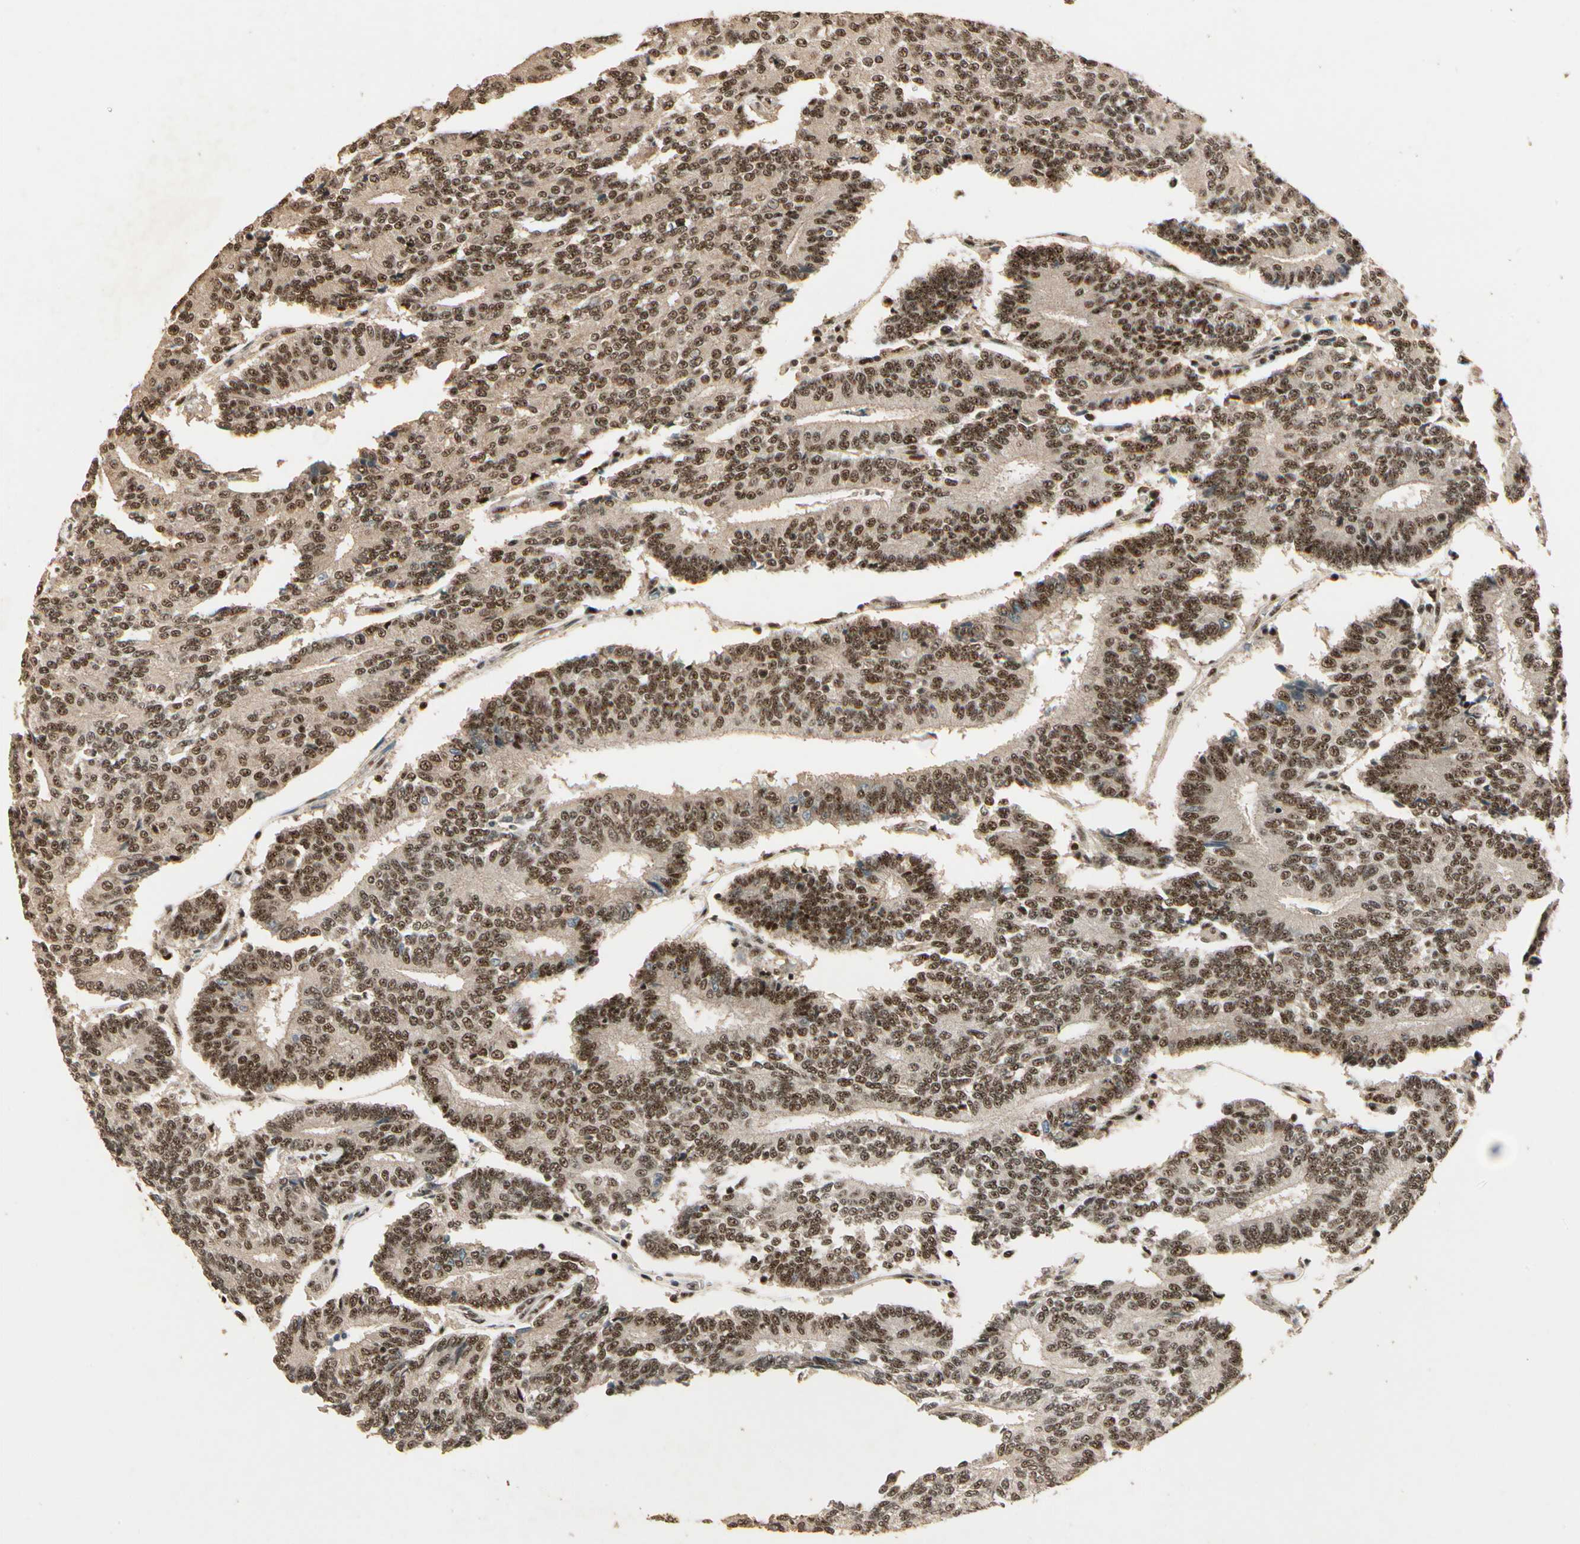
{"staining": {"intensity": "moderate", "quantity": ">75%", "location": "nuclear"}, "tissue": "prostate cancer", "cell_type": "Tumor cells", "image_type": "cancer", "snomed": [{"axis": "morphology", "description": "Adenocarcinoma, High grade"}, {"axis": "topography", "description": "Prostate"}], "caption": "DAB immunohistochemical staining of human prostate adenocarcinoma (high-grade) reveals moderate nuclear protein positivity in about >75% of tumor cells.", "gene": "RBM25", "patient": {"sex": "male", "age": 55}}